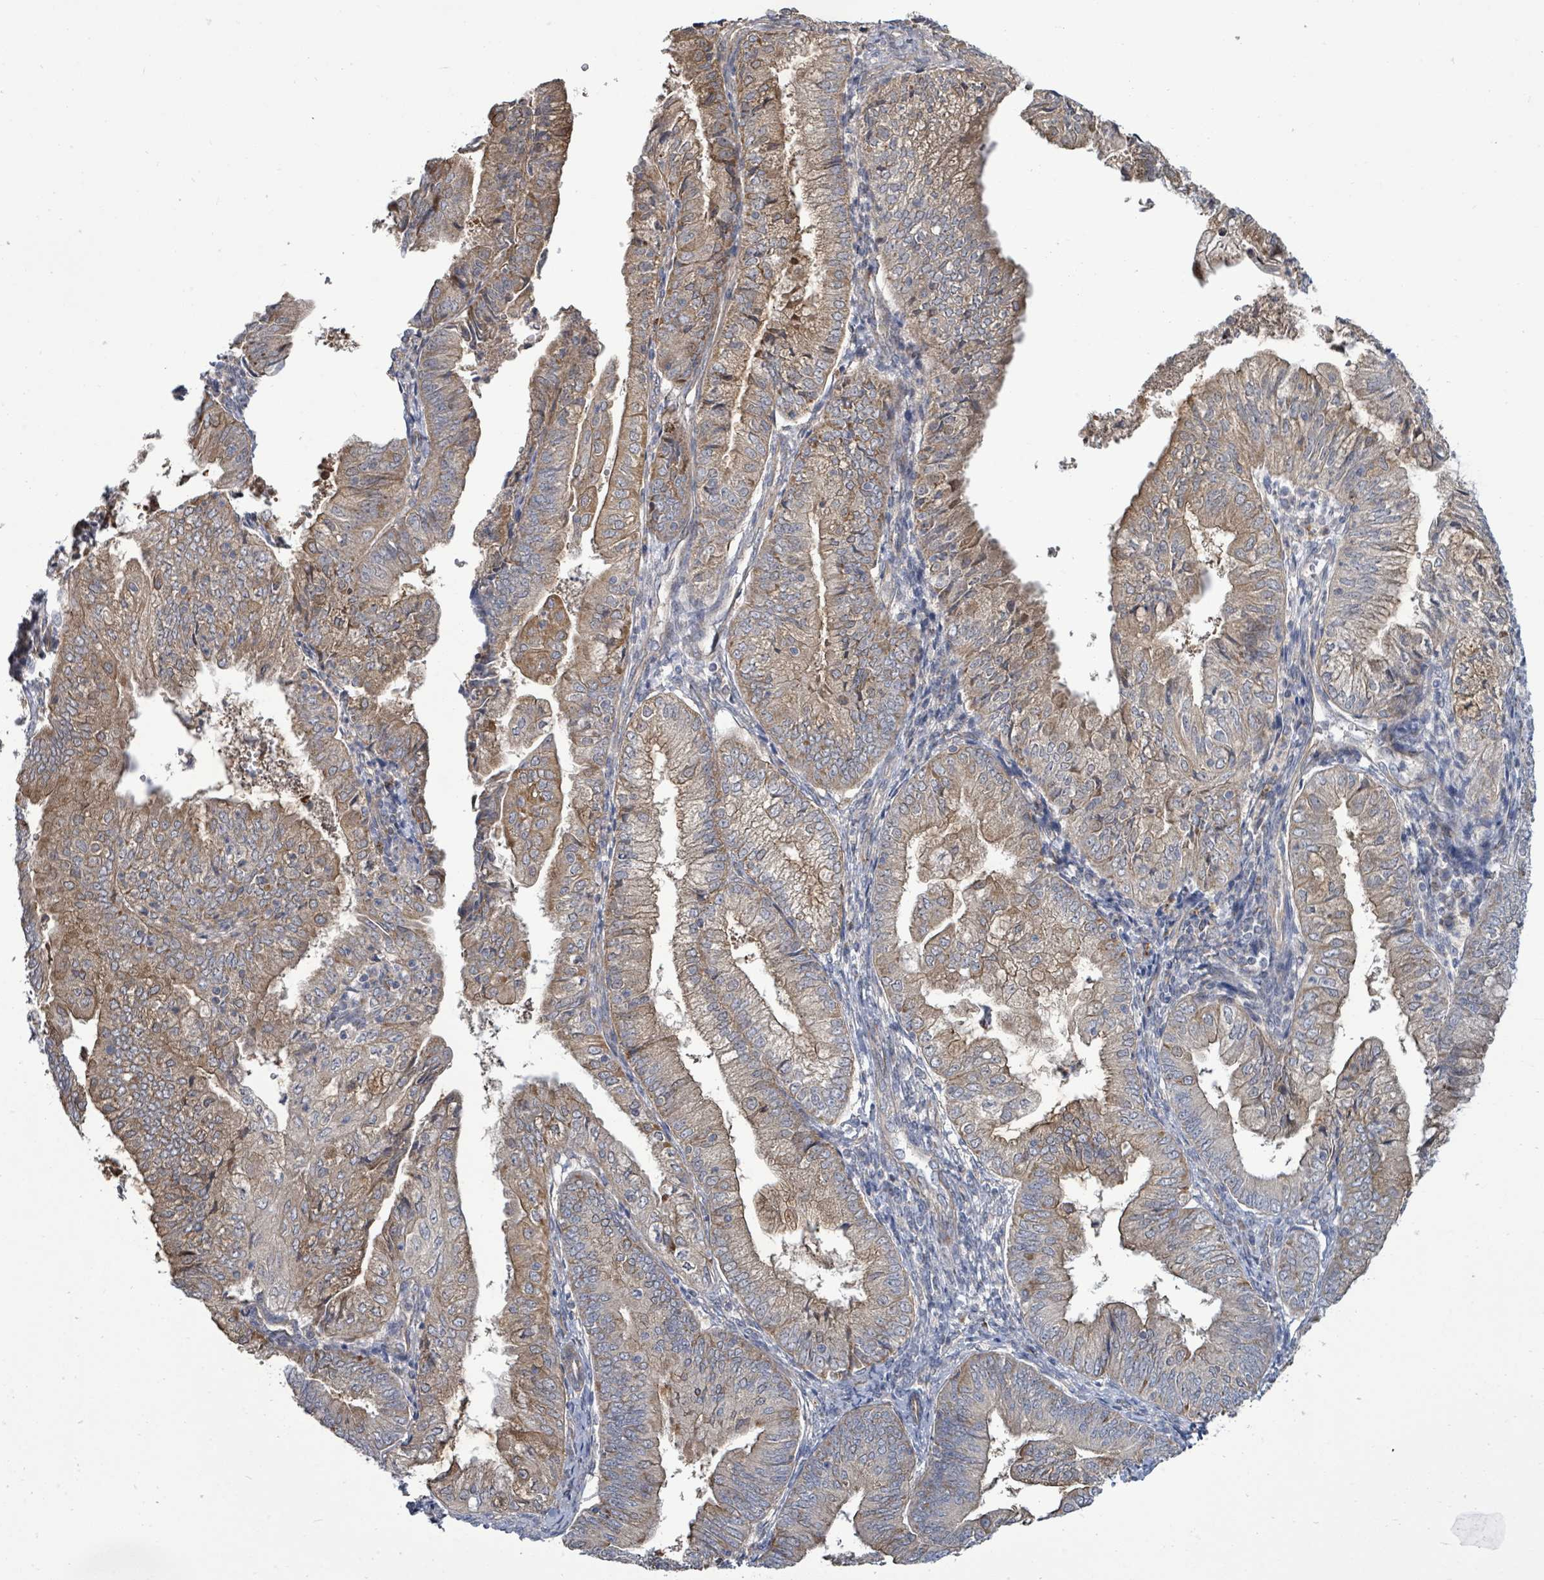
{"staining": {"intensity": "moderate", "quantity": ">75%", "location": "cytoplasmic/membranous"}, "tissue": "endometrial cancer", "cell_type": "Tumor cells", "image_type": "cancer", "snomed": [{"axis": "morphology", "description": "Adenocarcinoma, NOS"}, {"axis": "topography", "description": "Endometrium"}], "caption": "The immunohistochemical stain highlights moderate cytoplasmic/membranous expression in tumor cells of adenocarcinoma (endometrial) tissue.", "gene": "KBTBD11", "patient": {"sex": "female", "age": 55}}